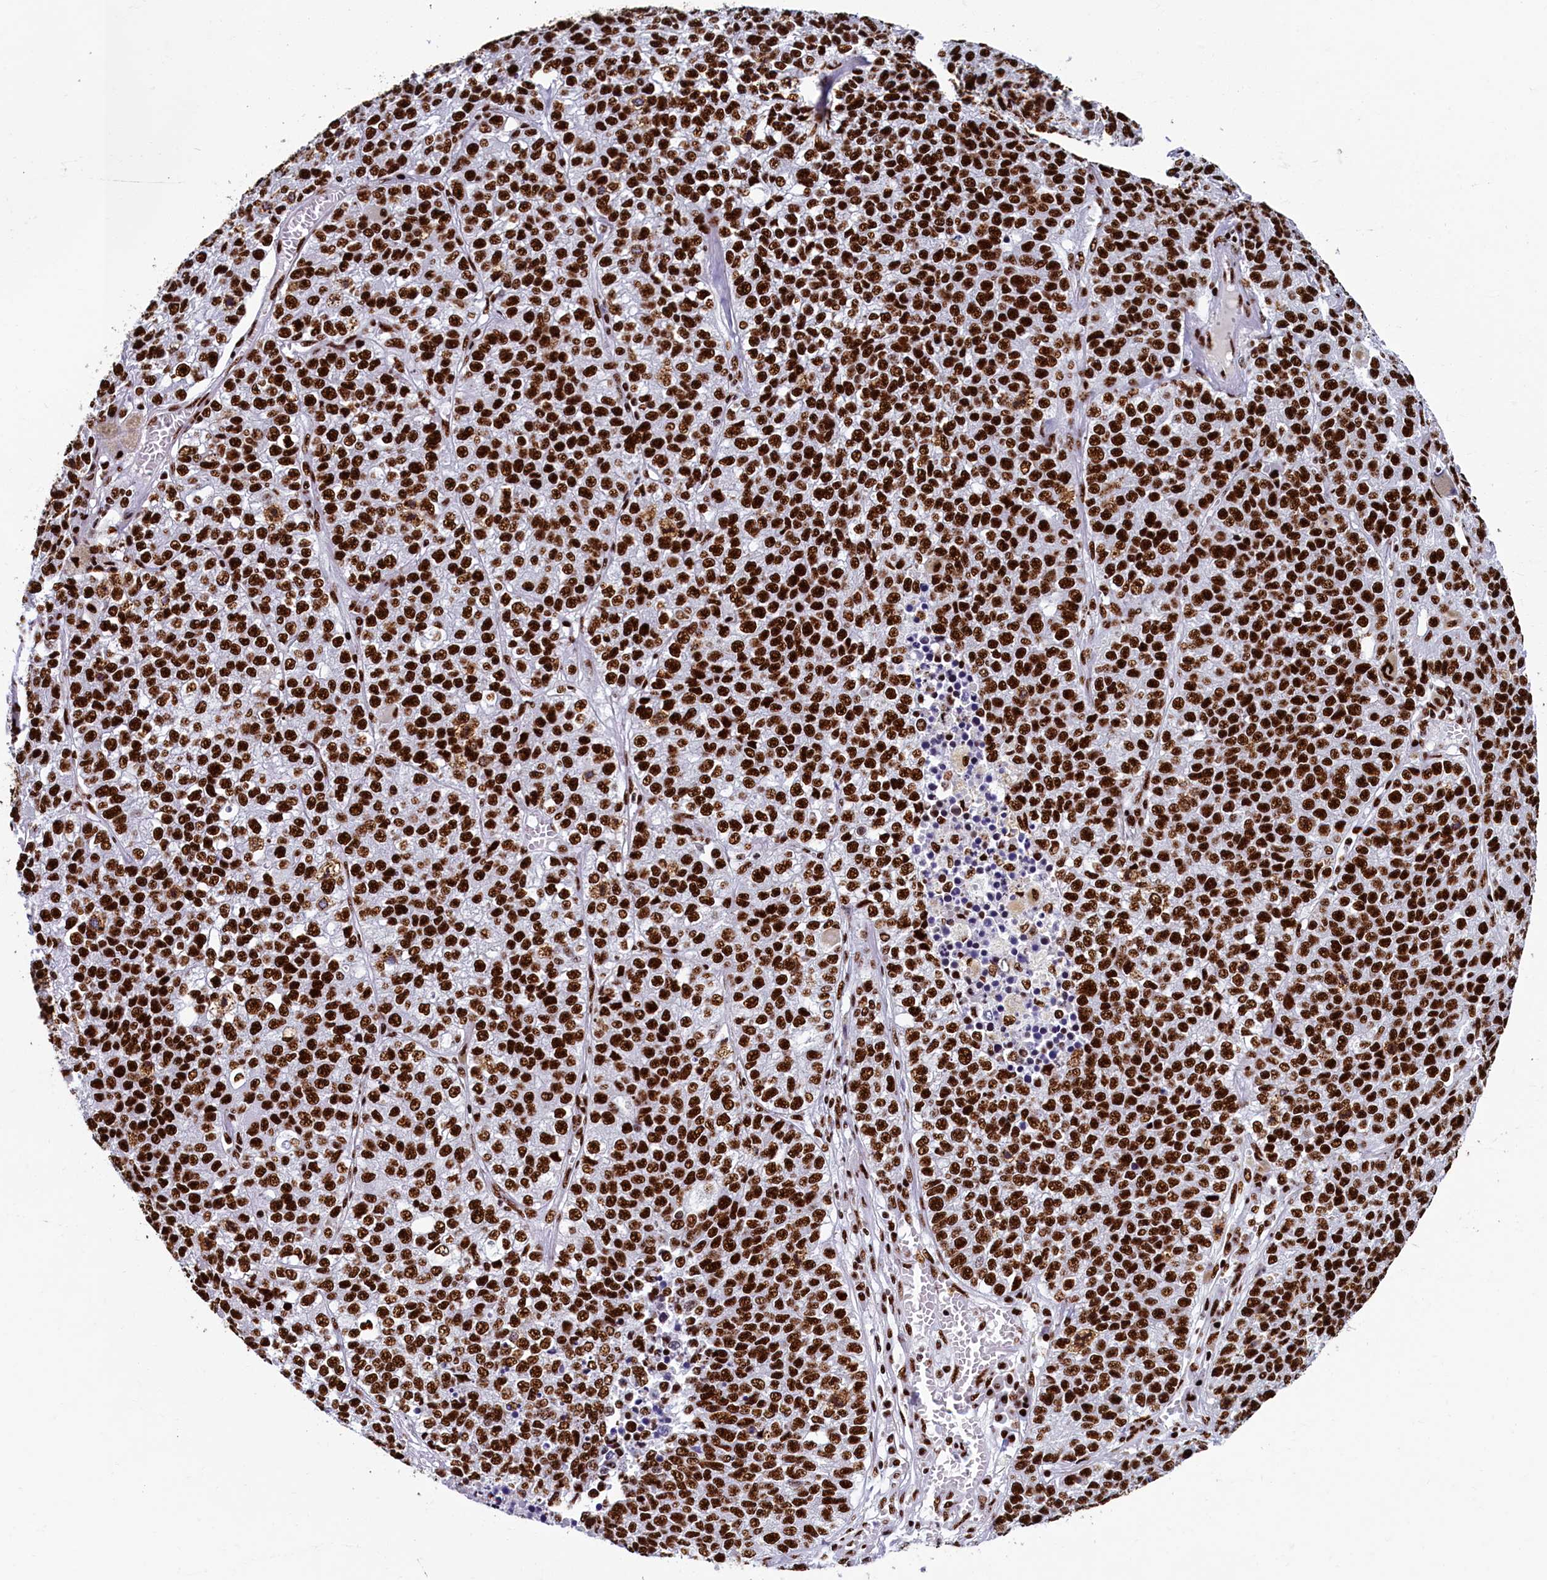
{"staining": {"intensity": "strong", "quantity": ">75%", "location": "nuclear"}, "tissue": "lung cancer", "cell_type": "Tumor cells", "image_type": "cancer", "snomed": [{"axis": "morphology", "description": "Adenocarcinoma, NOS"}, {"axis": "topography", "description": "Lung"}], "caption": "Lung cancer was stained to show a protein in brown. There is high levels of strong nuclear expression in approximately >75% of tumor cells.", "gene": "SRRM2", "patient": {"sex": "male", "age": 49}}